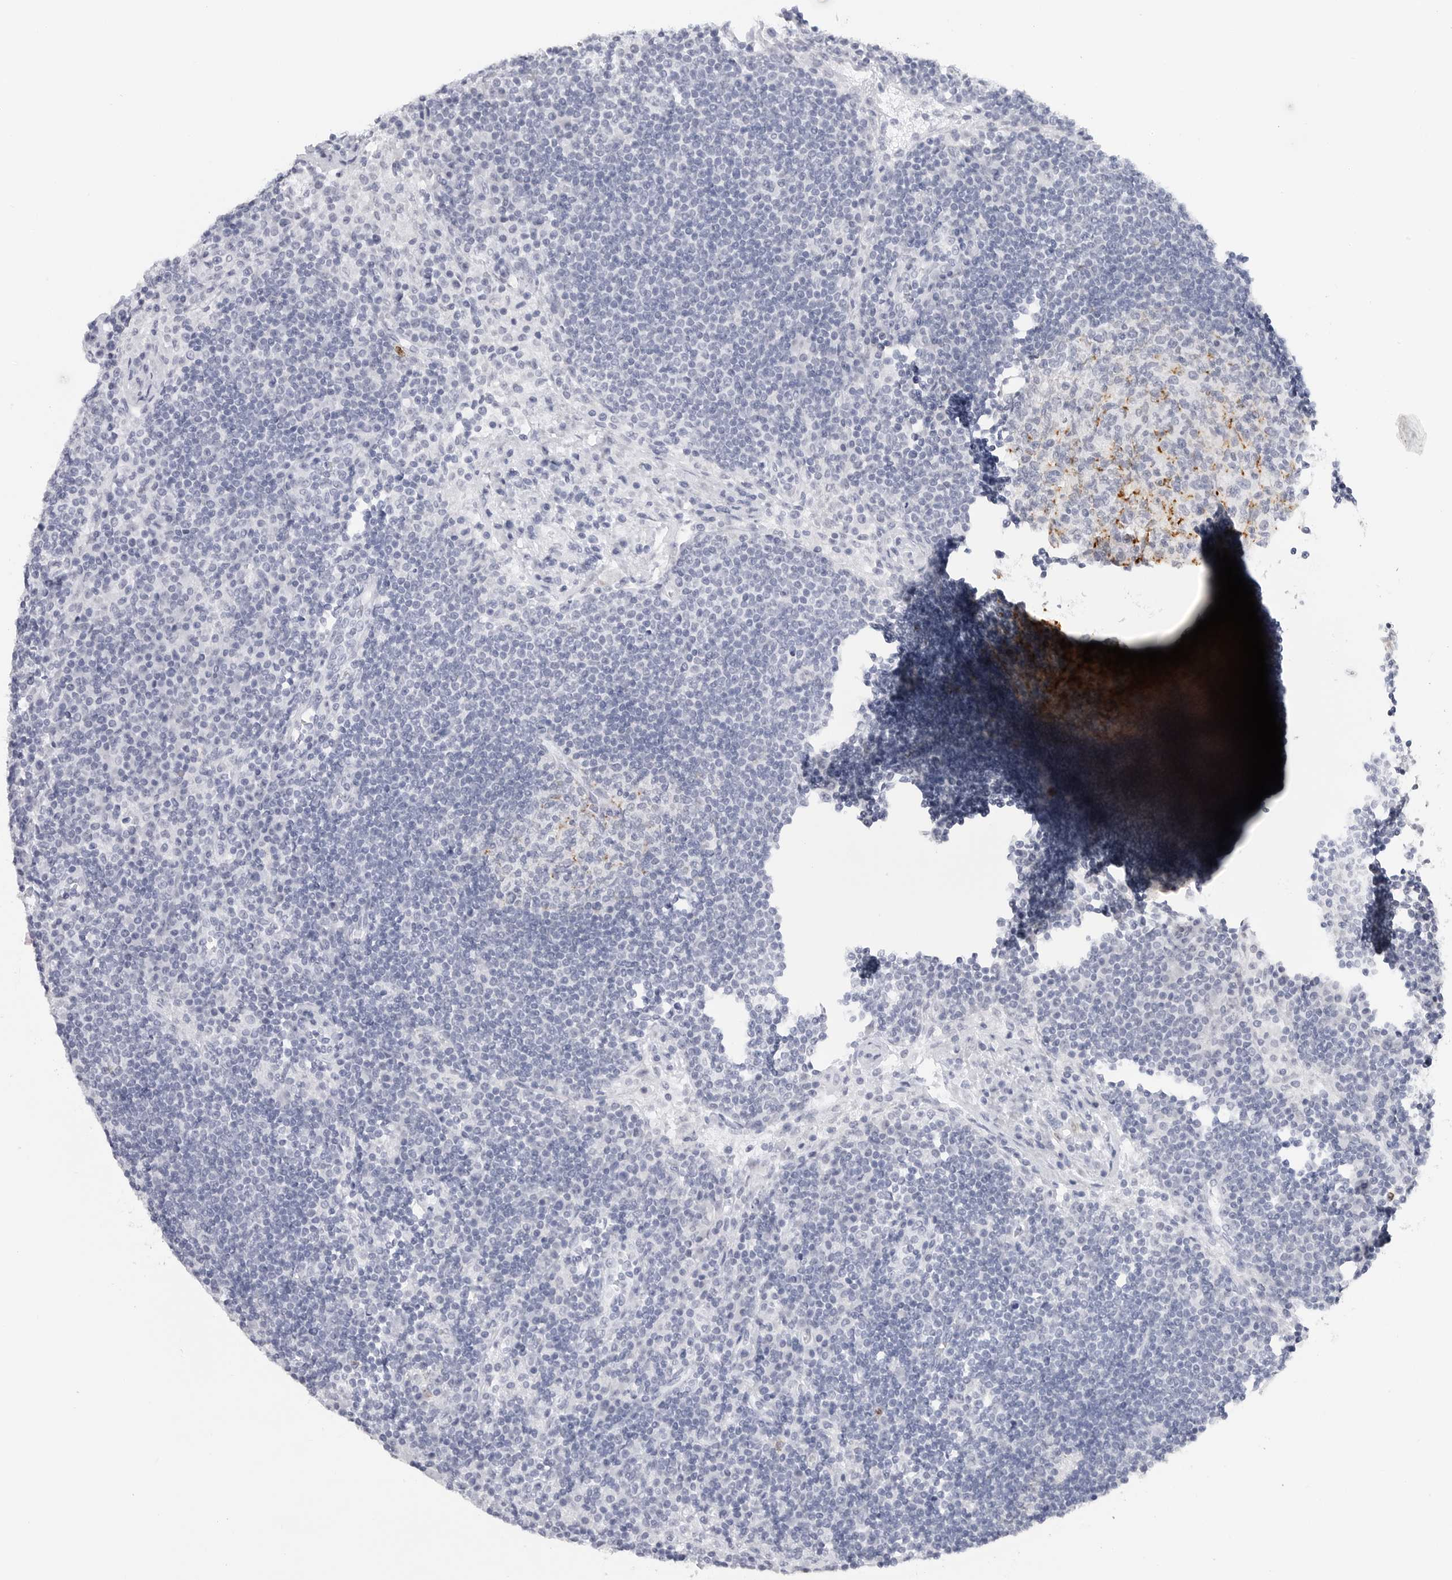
{"staining": {"intensity": "negative", "quantity": "none", "location": "none"}, "tissue": "lymph node", "cell_type": "Germinal center cells", "image_type": "normal", "snomed": [{"axis": "morphology", "description": "Normal tissue, NOS"}, {"axis": "topography", "description": "Lymph node"}], "caption": "Photomicrograph shows no protein expression in germinal center cells of benign lymph node. The staining was performed using DAB (3,3'-diaminobenzidine) to visualize the protein expression in brown, while the nuclei were stained in blue with hematoxylin (Magnification: 20x).", "gene": "HSPB7", "patient": {"sex": "female", "age": 53}}